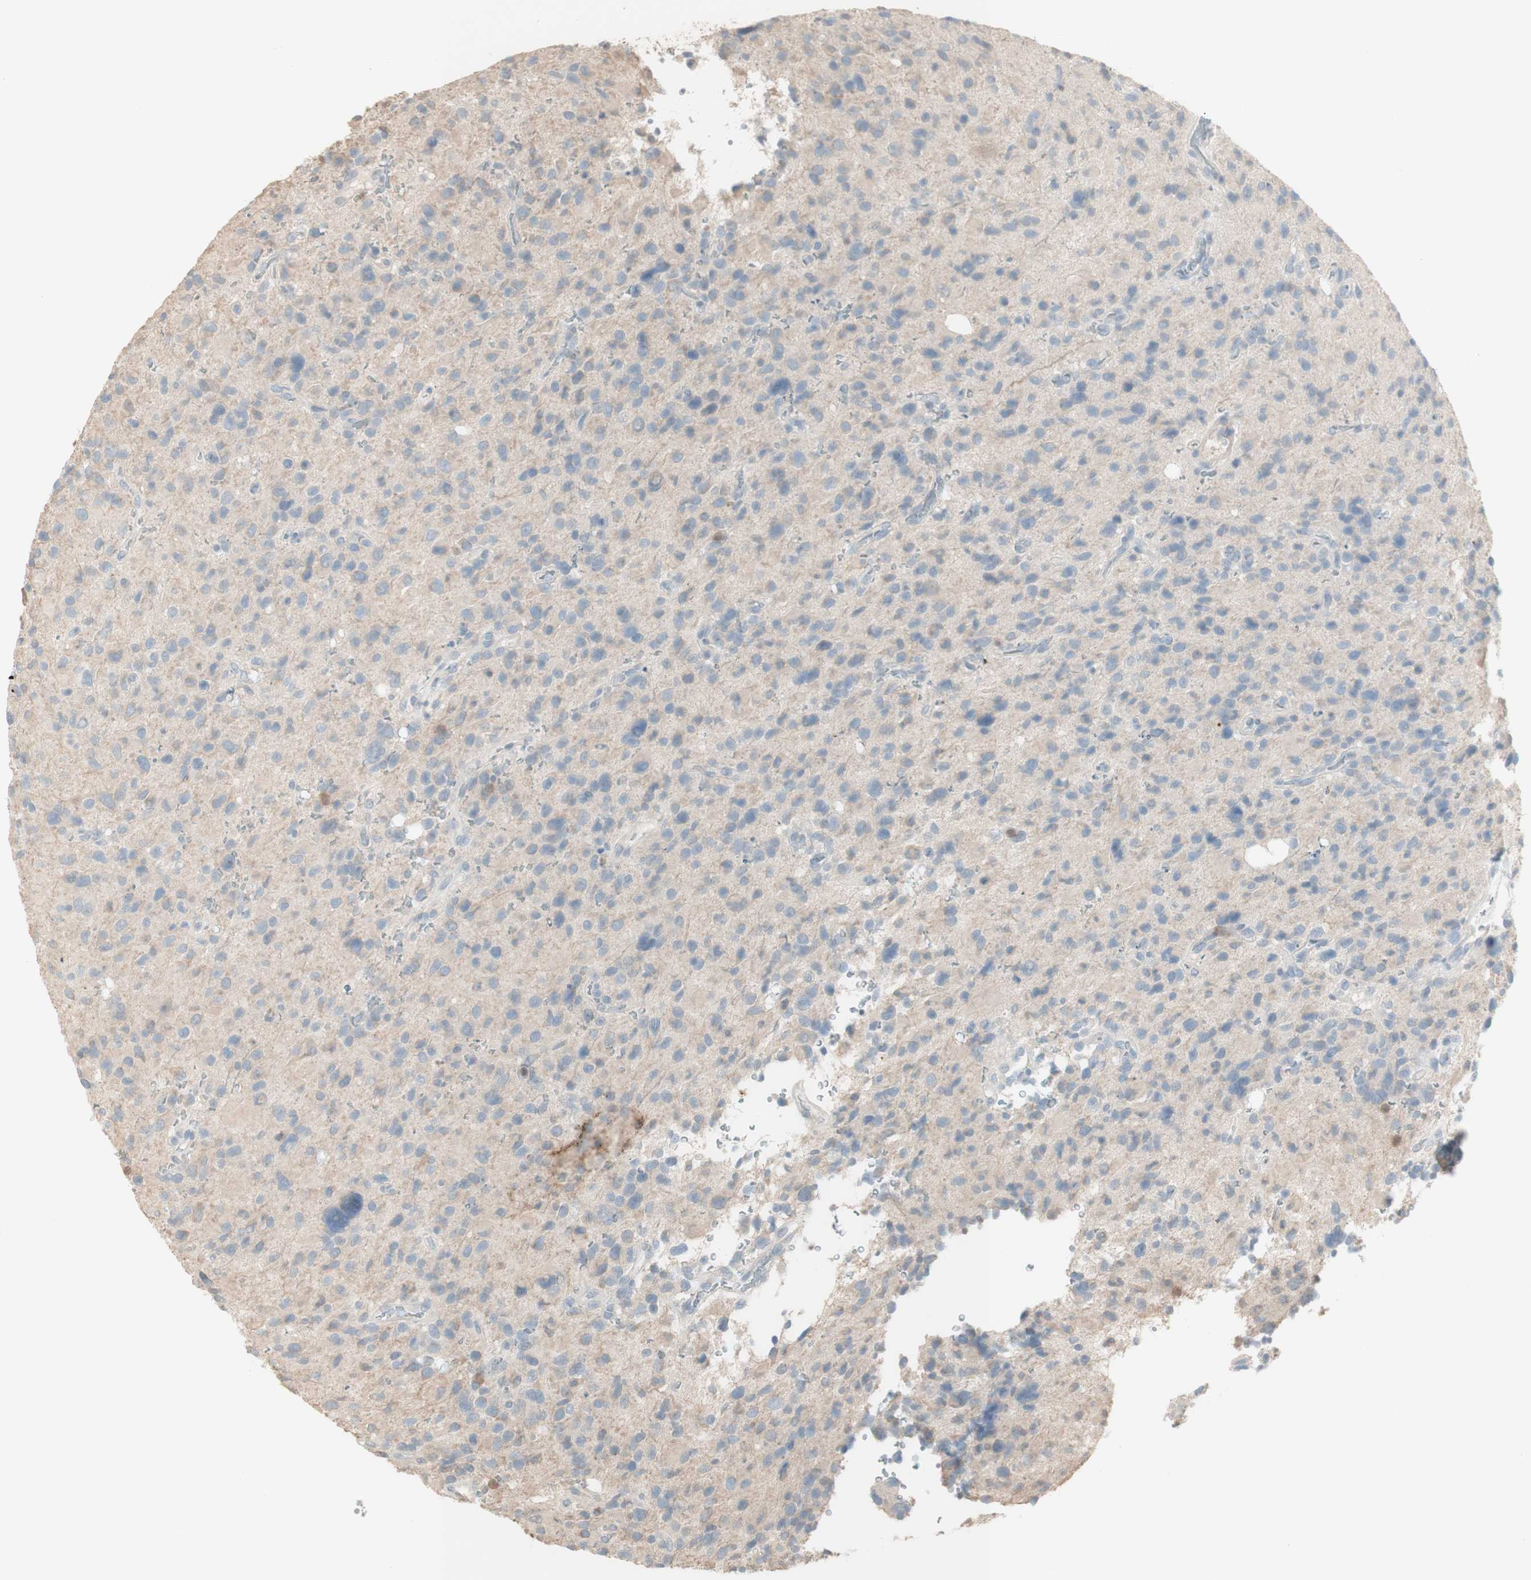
{"staining": {"intensity": "negative", "quantity": "none", "location": "none"}, "tissue": "glioma", "cell_type": "Tumor cells", "image_type": "cancer", "snomed": [{"axis": "morphology", "description": "Glioma, malignant, High grade"}, {"axis": "topography", "description": "Brain"}], "caption": "Protein analysis of malignant glioma (high-grade) reveals no significant positivity in tumor cells.", "gene": "IFNG", "patient": {"sex": "male", "age": 48}}